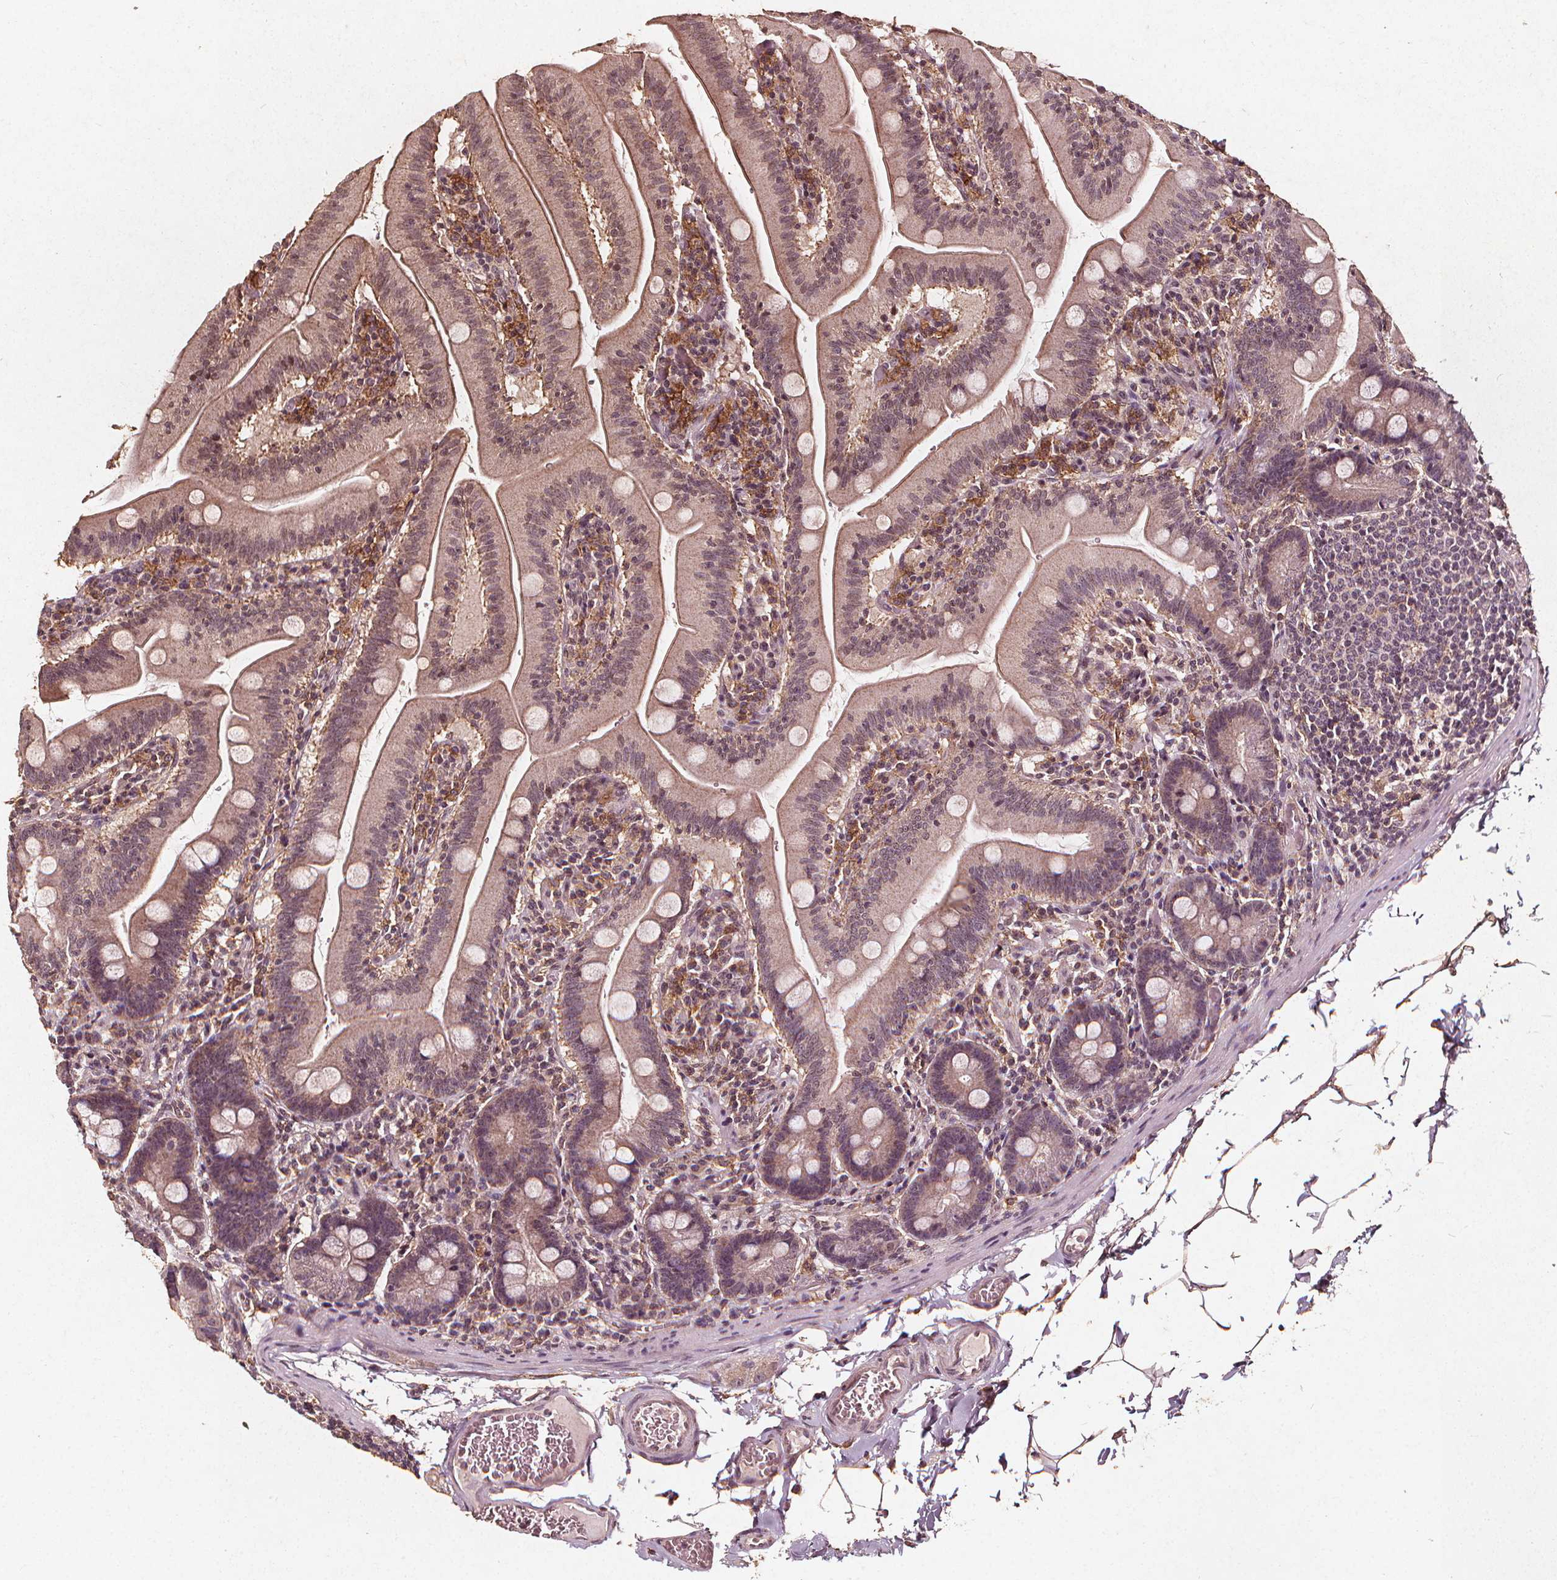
{"staining": {"intensity": "moderate", "quantity": "25%-75%", "location": "cytoplasmic/membranous"}, "tissue": "small intestine", "cell_type": "Glandular cells", "image_type": "normal", "snomed": [{"axis": "morphology", "description": "Normal tissue, NOS"}, {"axis": "topography", "description": "Small intestine"}], "caption": "A brown stain shows moderate cytoplasmic/membranous expression of a protein in glandular cells of normal human small intestine. Ihc stains the protein in brown and the nuclei are stained blue.", "gene": "ABCA1", "patient": {"sex": "male", "age": 37}}